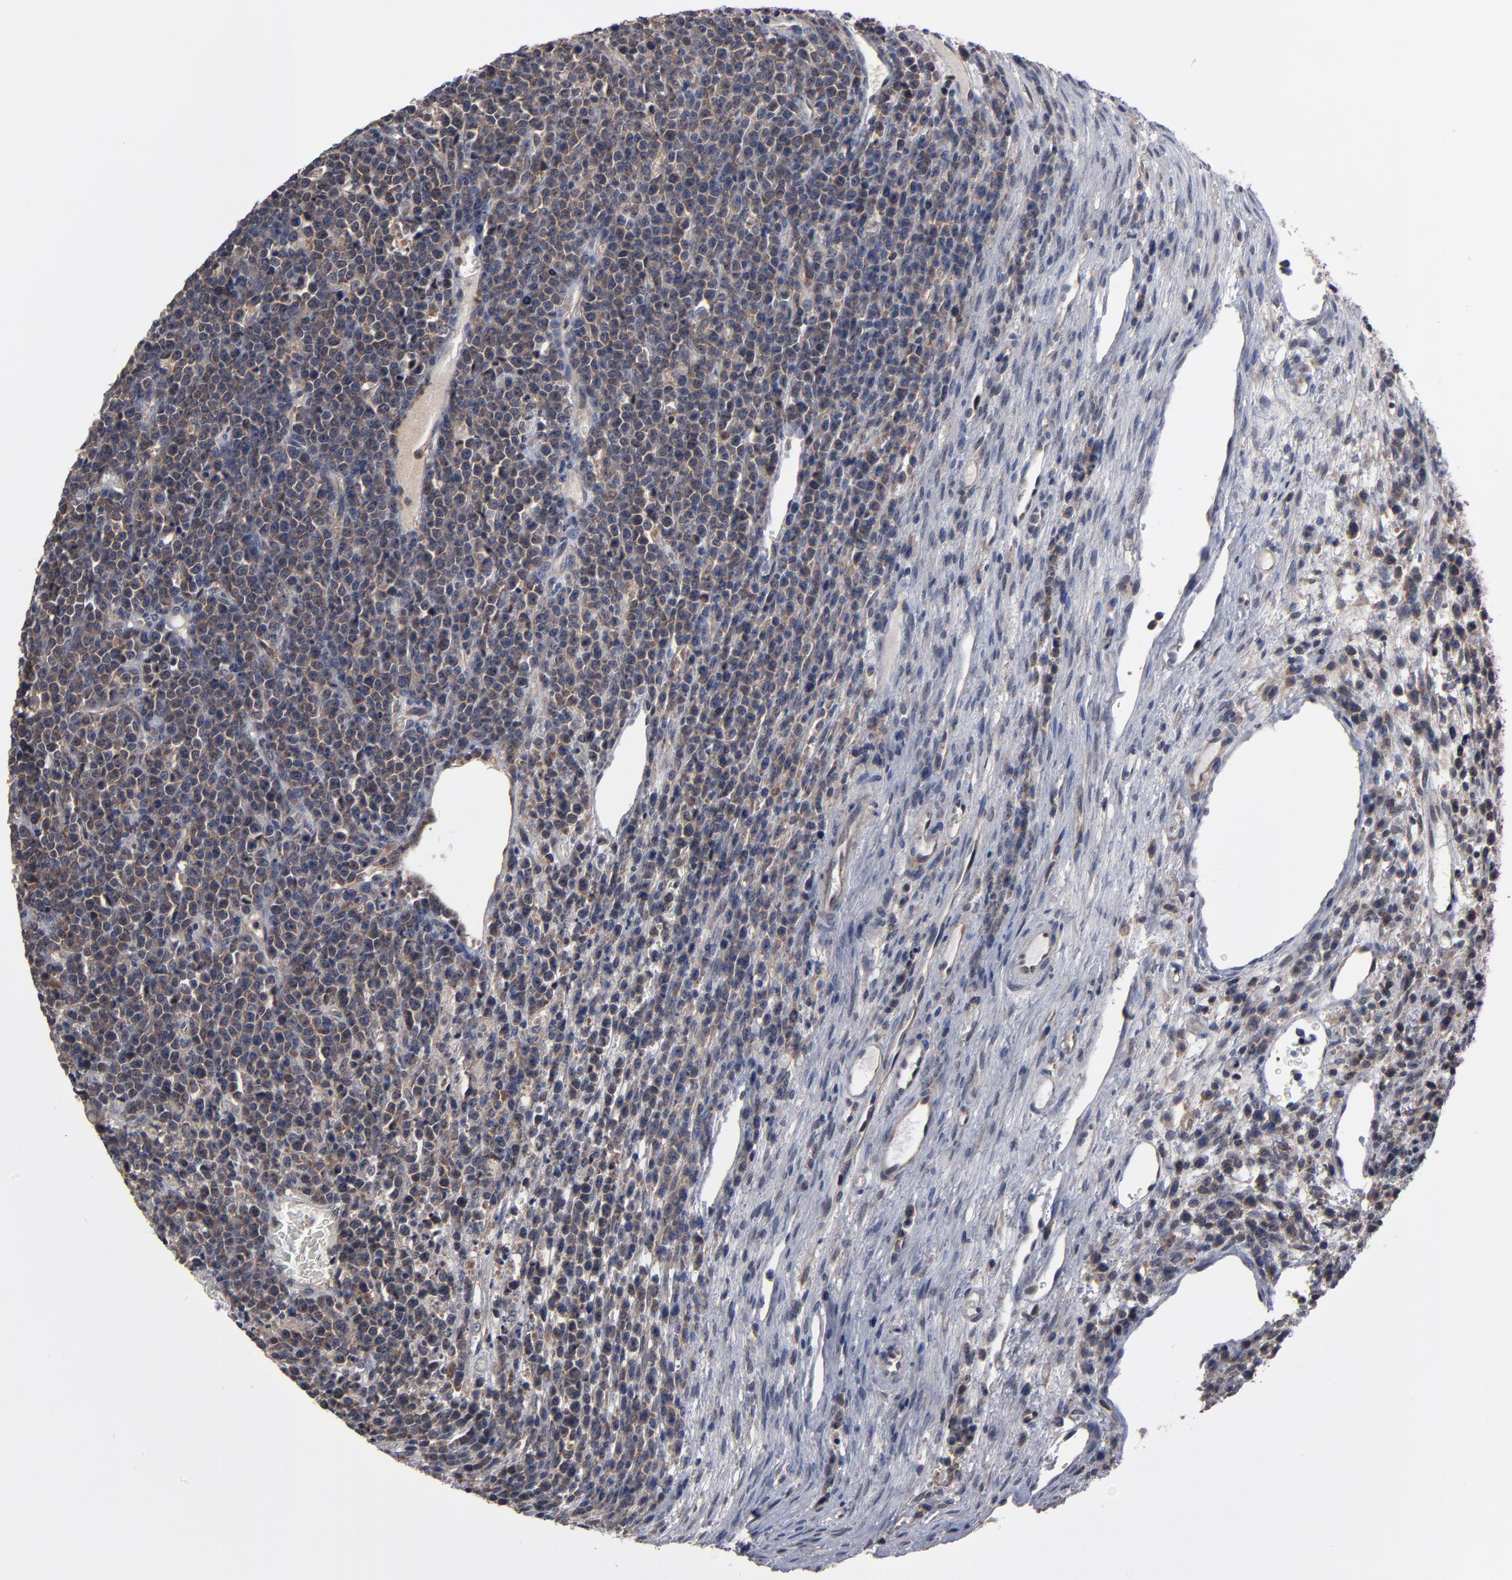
{"staining": {"intensity": "moderate", "quantity": ">75%", "location": "cytoplasmic/membranous"}, "tissue": "lymphoma", "cell_type": "Tumor cells", "image_type": "cancer", "snomed": [{"axis": "morphology", "description": "Malignant lymphoma, non-Hodgkin's type, High grade"}, {"axis": "topography", "description": "Ovary"}], "caption": "A brown stain labels moderate cytoplasmic/membranous staining of a protein in human malignant lymphoma, non-Hodgkin's type (high-grade) tumor cells.", "gene": "ALG13", "patient": {"sex": "female", "age": 56}}